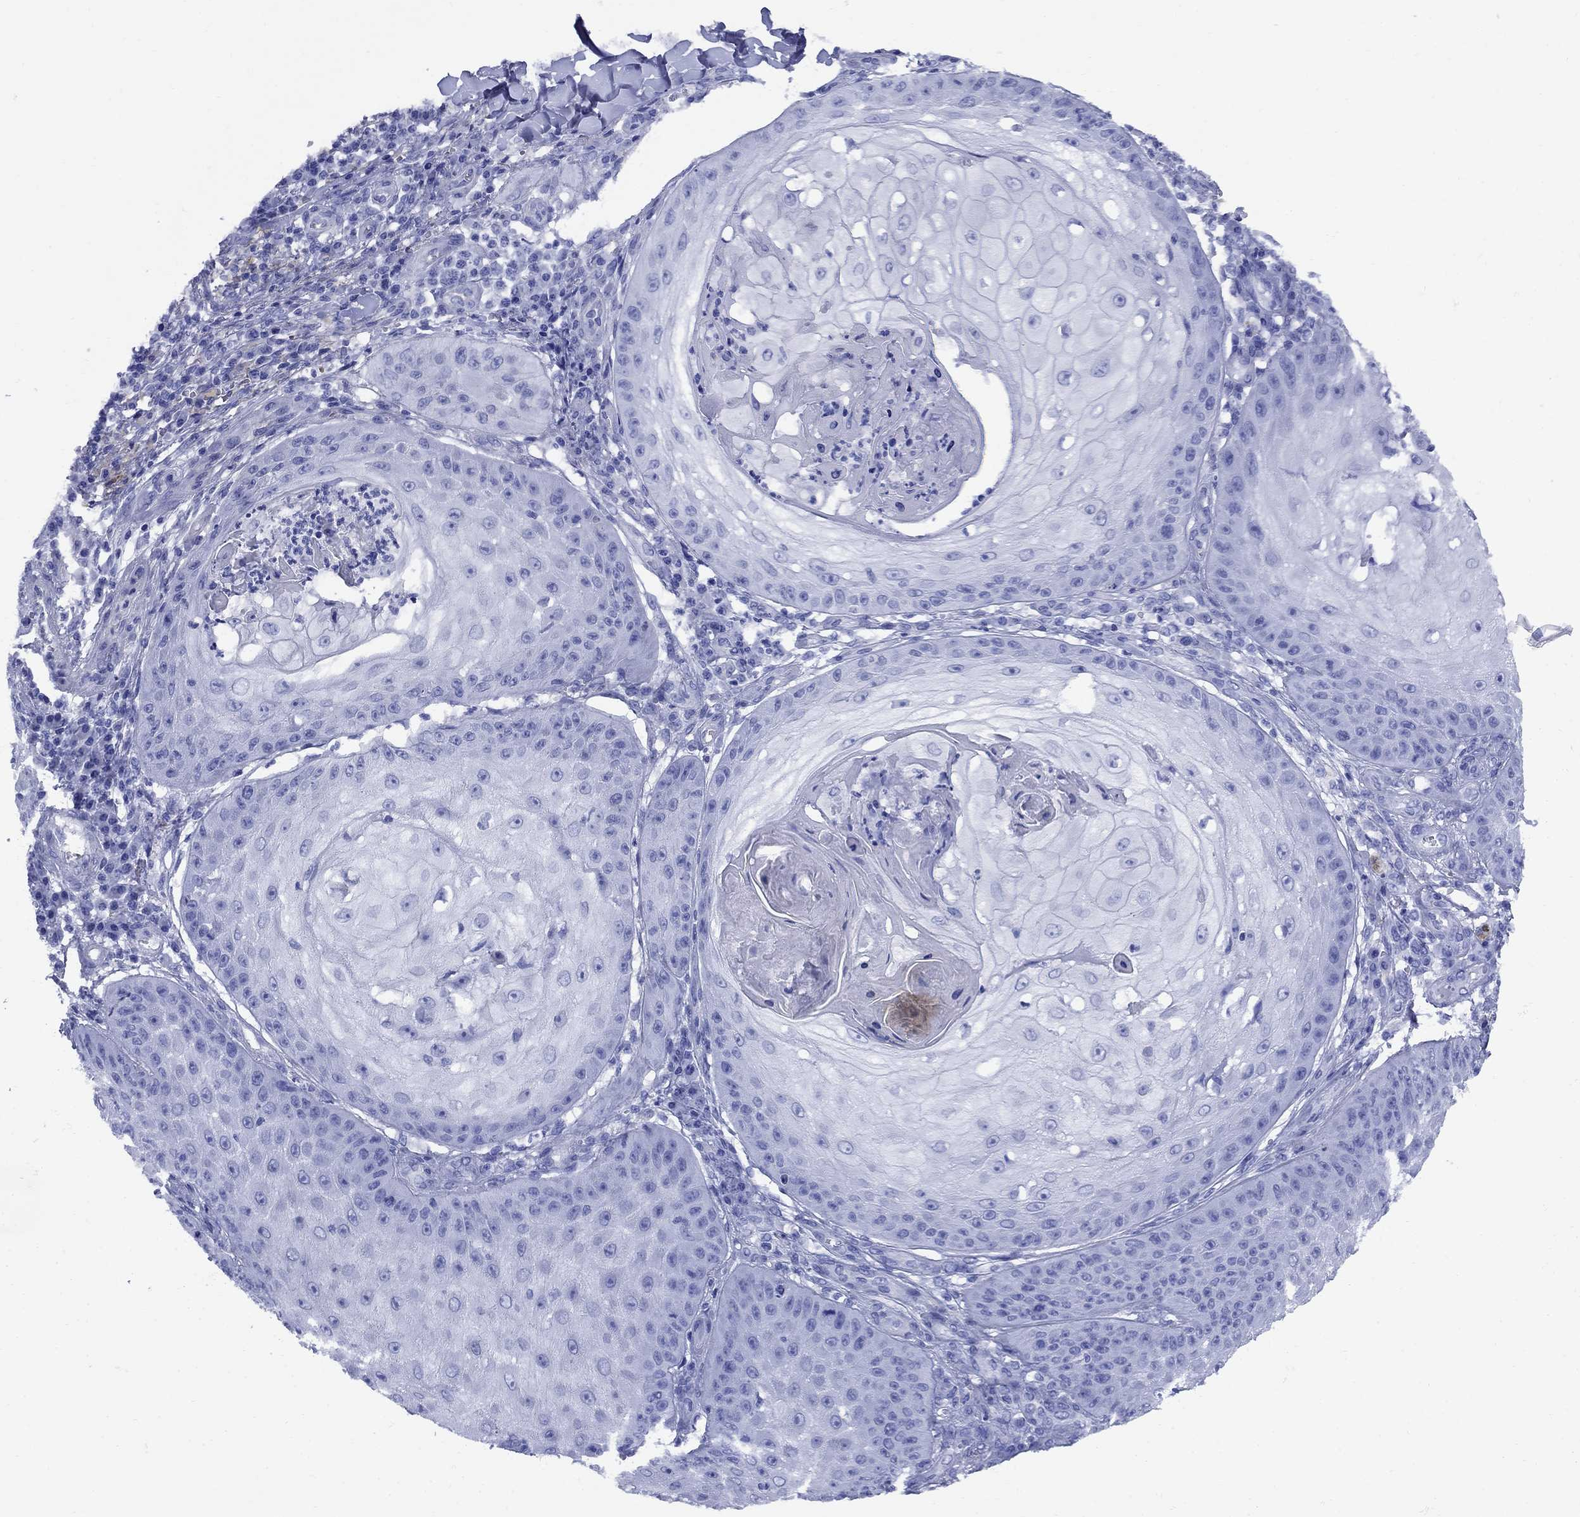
{"staining": {"intensity": "negative", "quantity": "none", "location": "none"}, "tissue": "skin cancer", "cell_type": "Tumor cells", "image_type": "cancer", "snomed": [{"axis": "morphology", "description": "Squamous cell carcinoma, NOS"}, {"axis": "topography", "description": "Skin"}], "caption": "An image of skin squamous cell carcinoma stained for a protein demonstrates no brown staining in tumor cells.", "gene": "SMCP", "patient": {"sex": "male", "age": 70}}